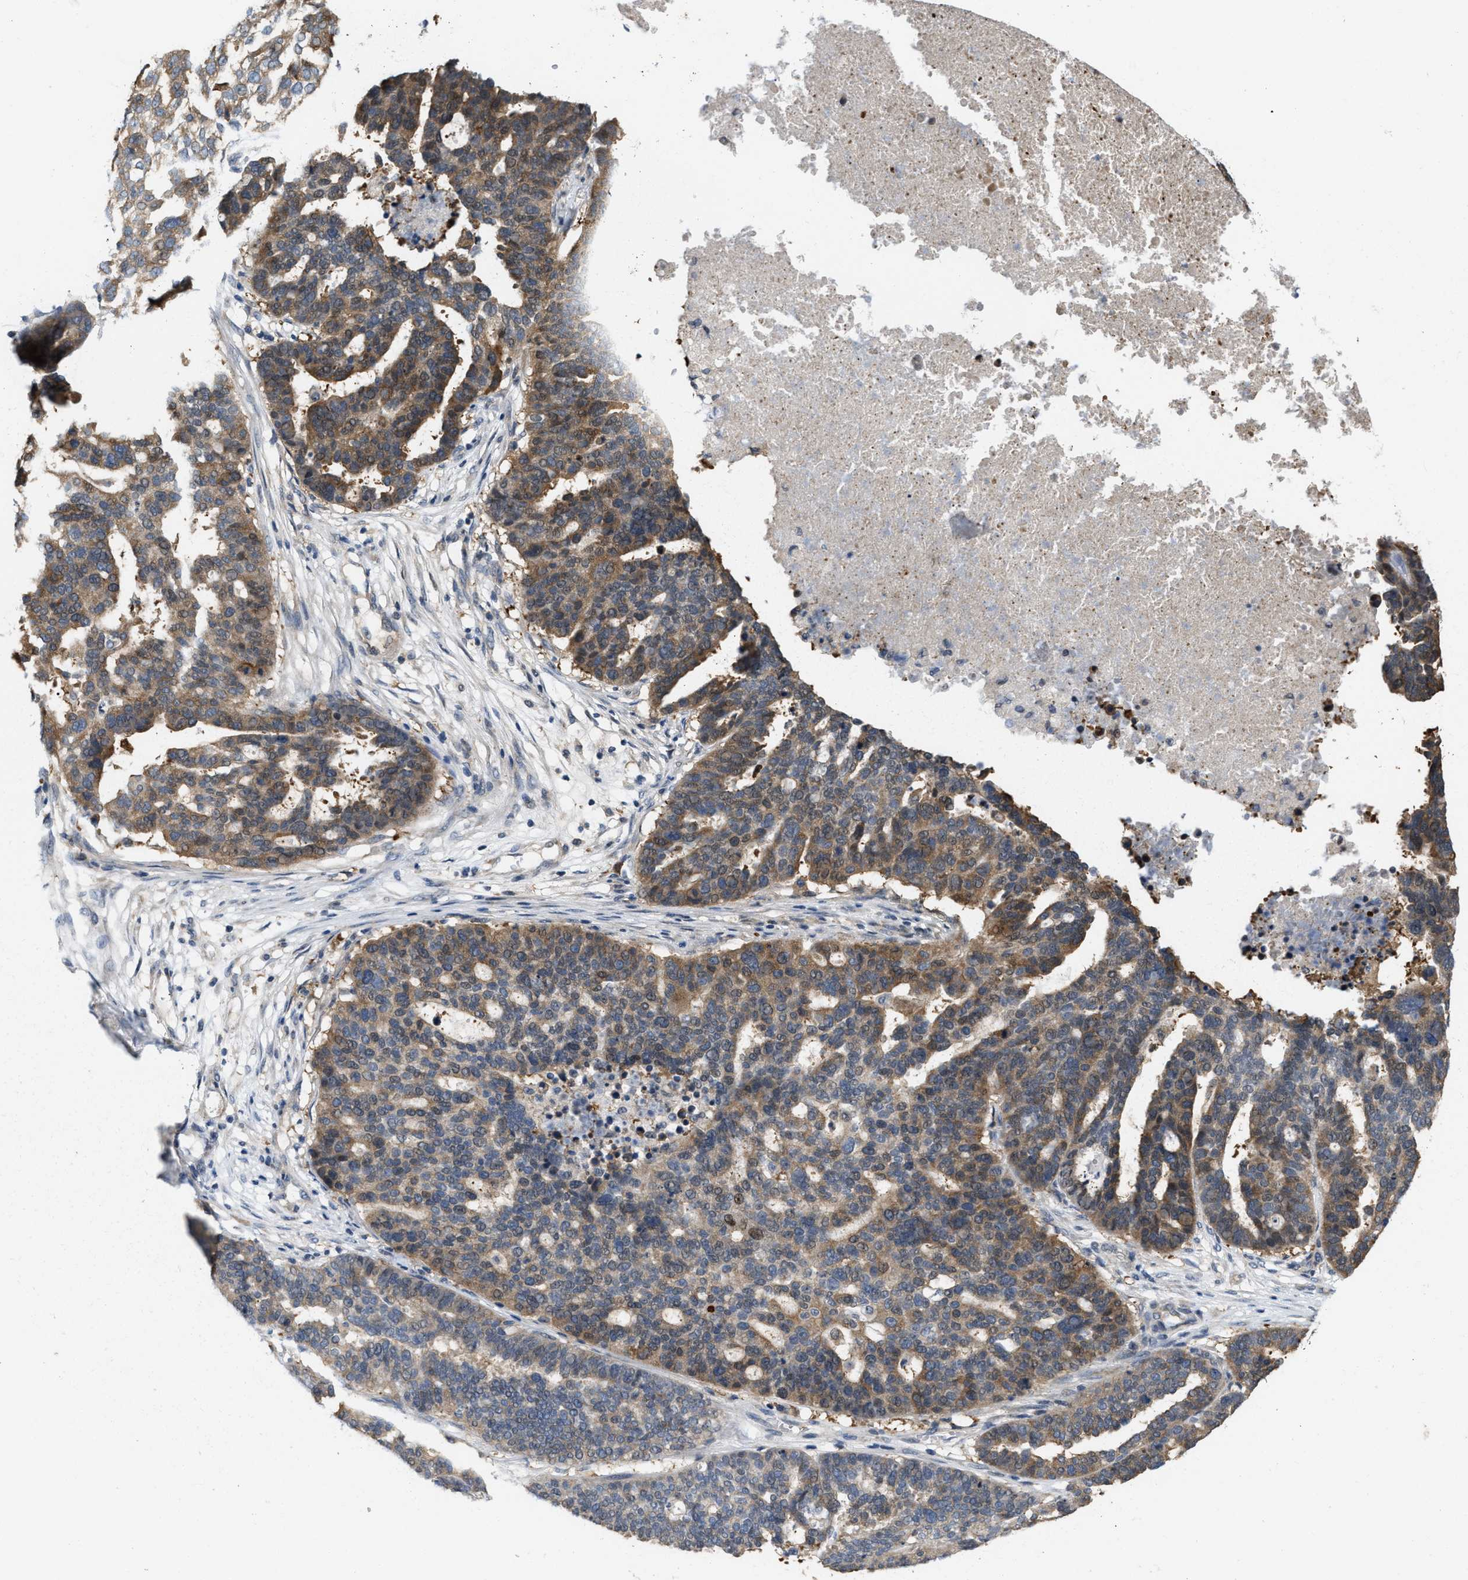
{"staining": {"intensity": "moderate", "quantity": ">75%", "location": "cytoplasmic/membranous"}, "tissue": "ovarian cancer", "cell_type": "Tumor cells", "image_type": "cancer", "snomed": [{"axis": "morphology", "description": "Cystadenocarcinoma, serous, NOS"}, {"axis": "topography", "description": "Ovary"}], "caption": "Protein staining of serous cystadenocarcinoma (ovarian) tissue demonstrates moderate cytoplasmic/membranous expression in approximately >75% of tumor cells.", "gene": "CSNK1A1", "patient": {"sex": "female", "age": 59}}